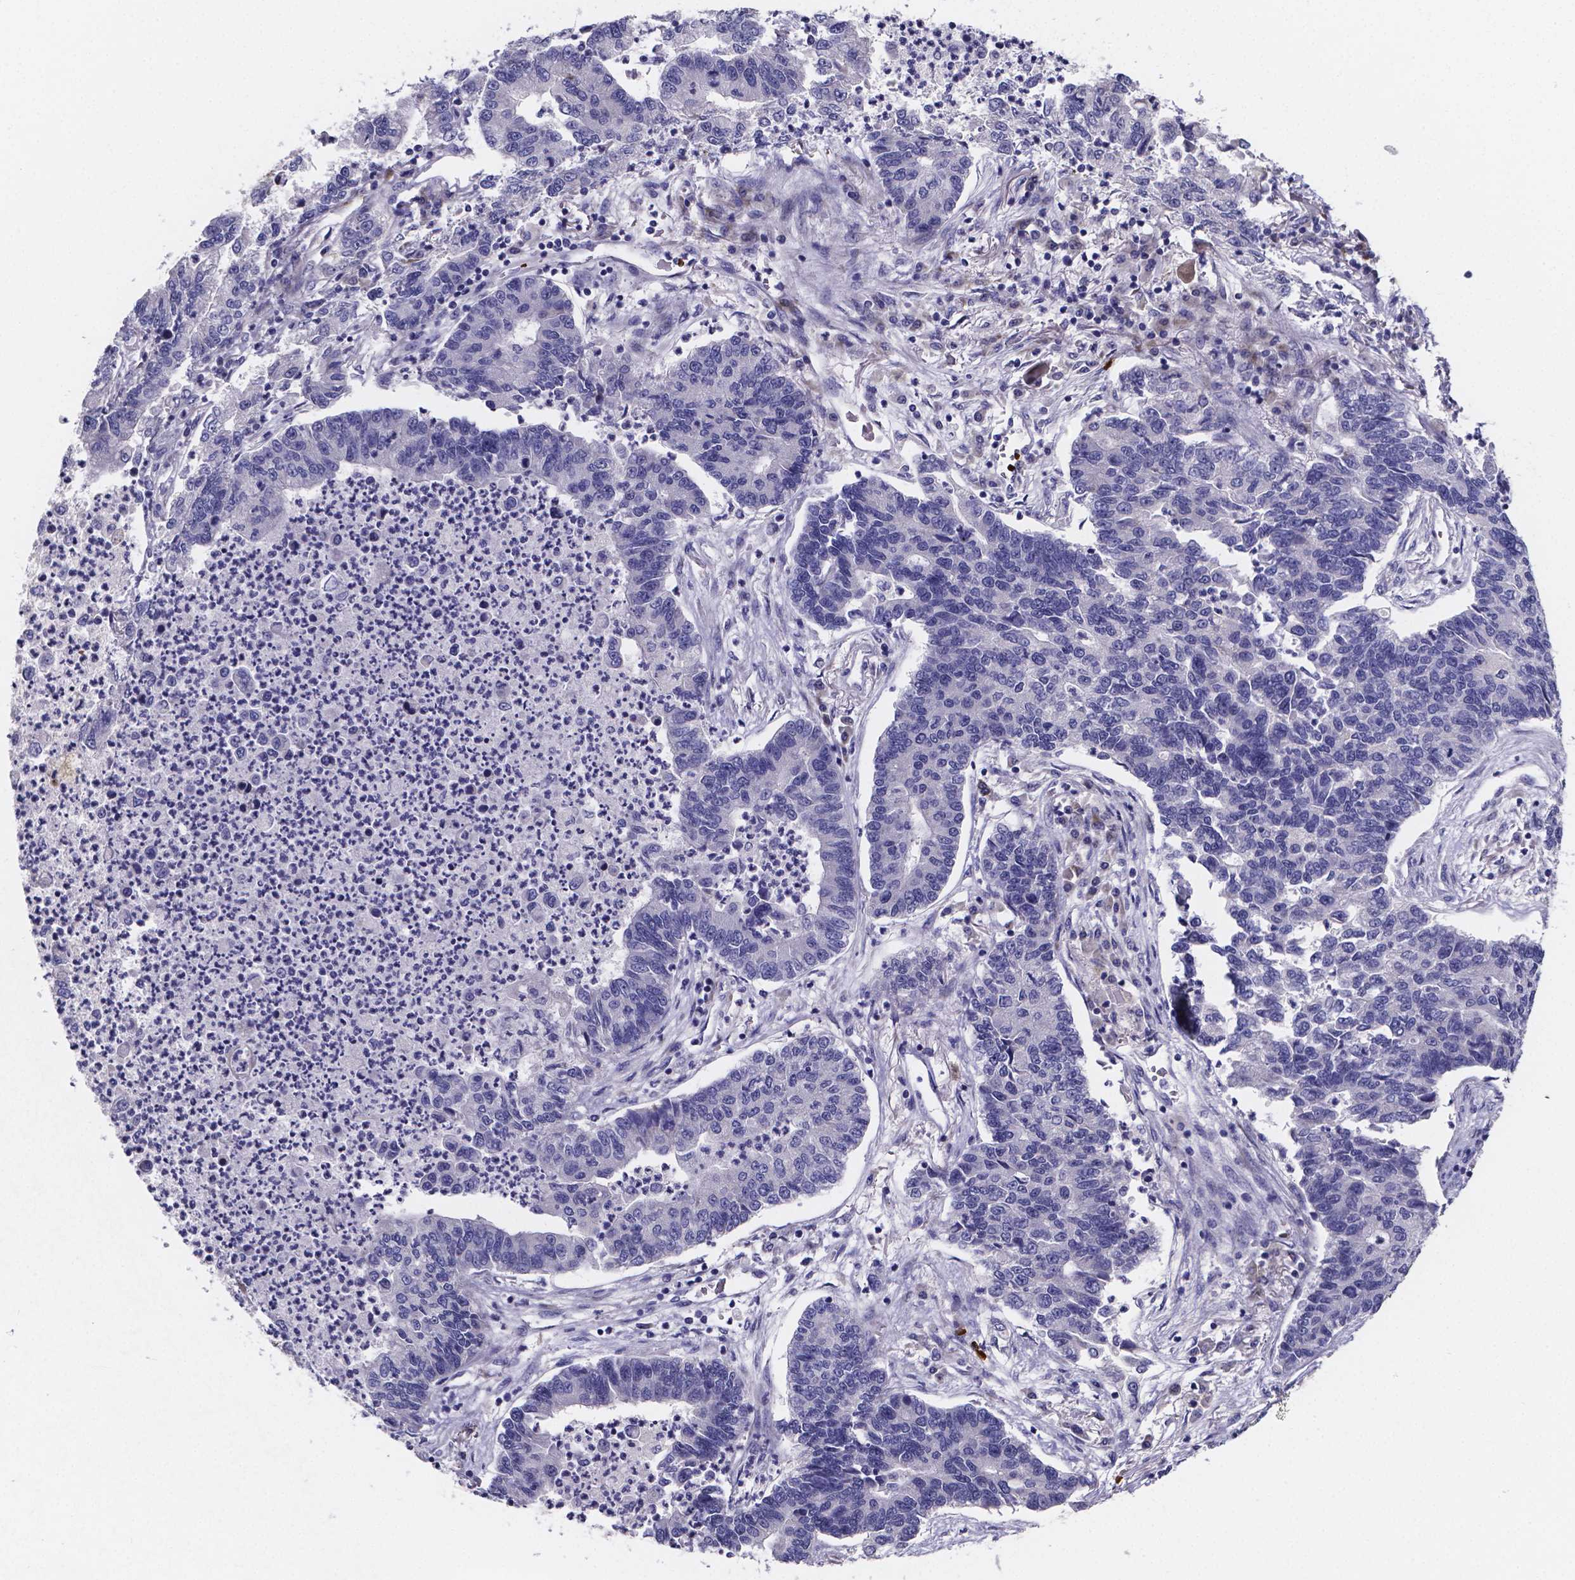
{"staining": {"intensity": "negative", "quantity": "none", "location": "none"}, "tissue": "lung cancer", "cell_type": "Tumor cells", "image_type": "cancer", "snomed": [{"axis": "morphology", "description": "Adenocarcinoma, NOS"}, {"axis": "topography", "description": "Lung"}], "caption": "Immunohistochemistry histopathology image of neoplastic tissue: human lung adenocarcinoma stained with DAB (3,3'-diaminobenzidine) exhibits no significant protein expression in tumor cells.", "gene": "GABRA3", "patient": {"sex": "female", "age": 57}}